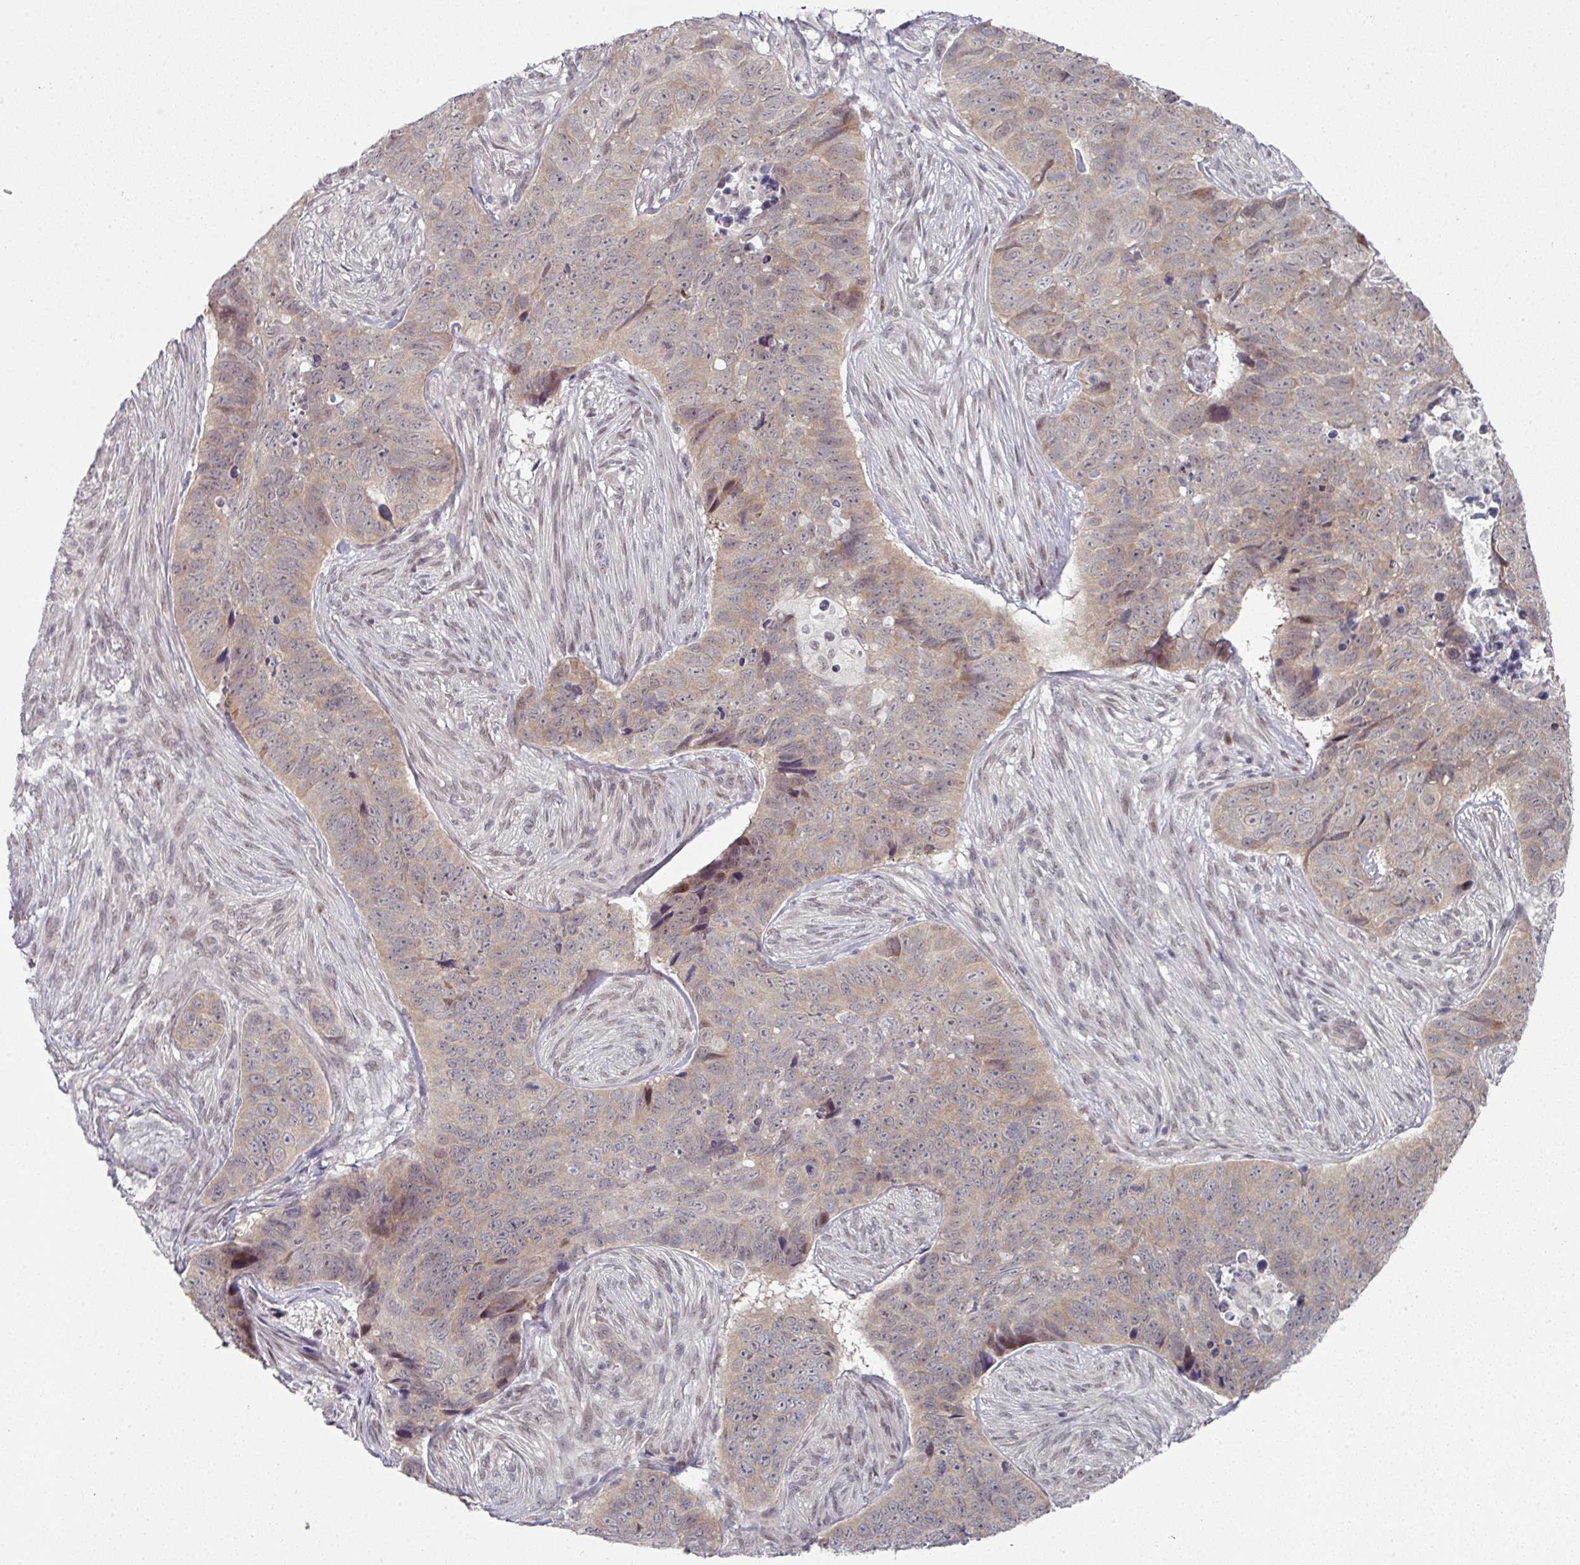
{"staining": {"intensity": "weak", "quantity": ">75%", "location": "cytoplasmic/membranous"}, "tissue": "skin cancer", "cell_type": "Tumor cells", "image_type": "cancer", "snomed": [{"axis": "morphology", "description": "Basal cell carcinoma"}, {"axis": "topography", "description": "Skin"}], "caption": "Basal cell carcinoma (skin) stained with DAB (3,3'-diaminobenzidine) IHC displays low levels of weak cytoplasmic/membranous positivity in approximately >75% of tumor cells.", "gene": "TMCC1", "patient": {"sex": "female", "age": 82}}